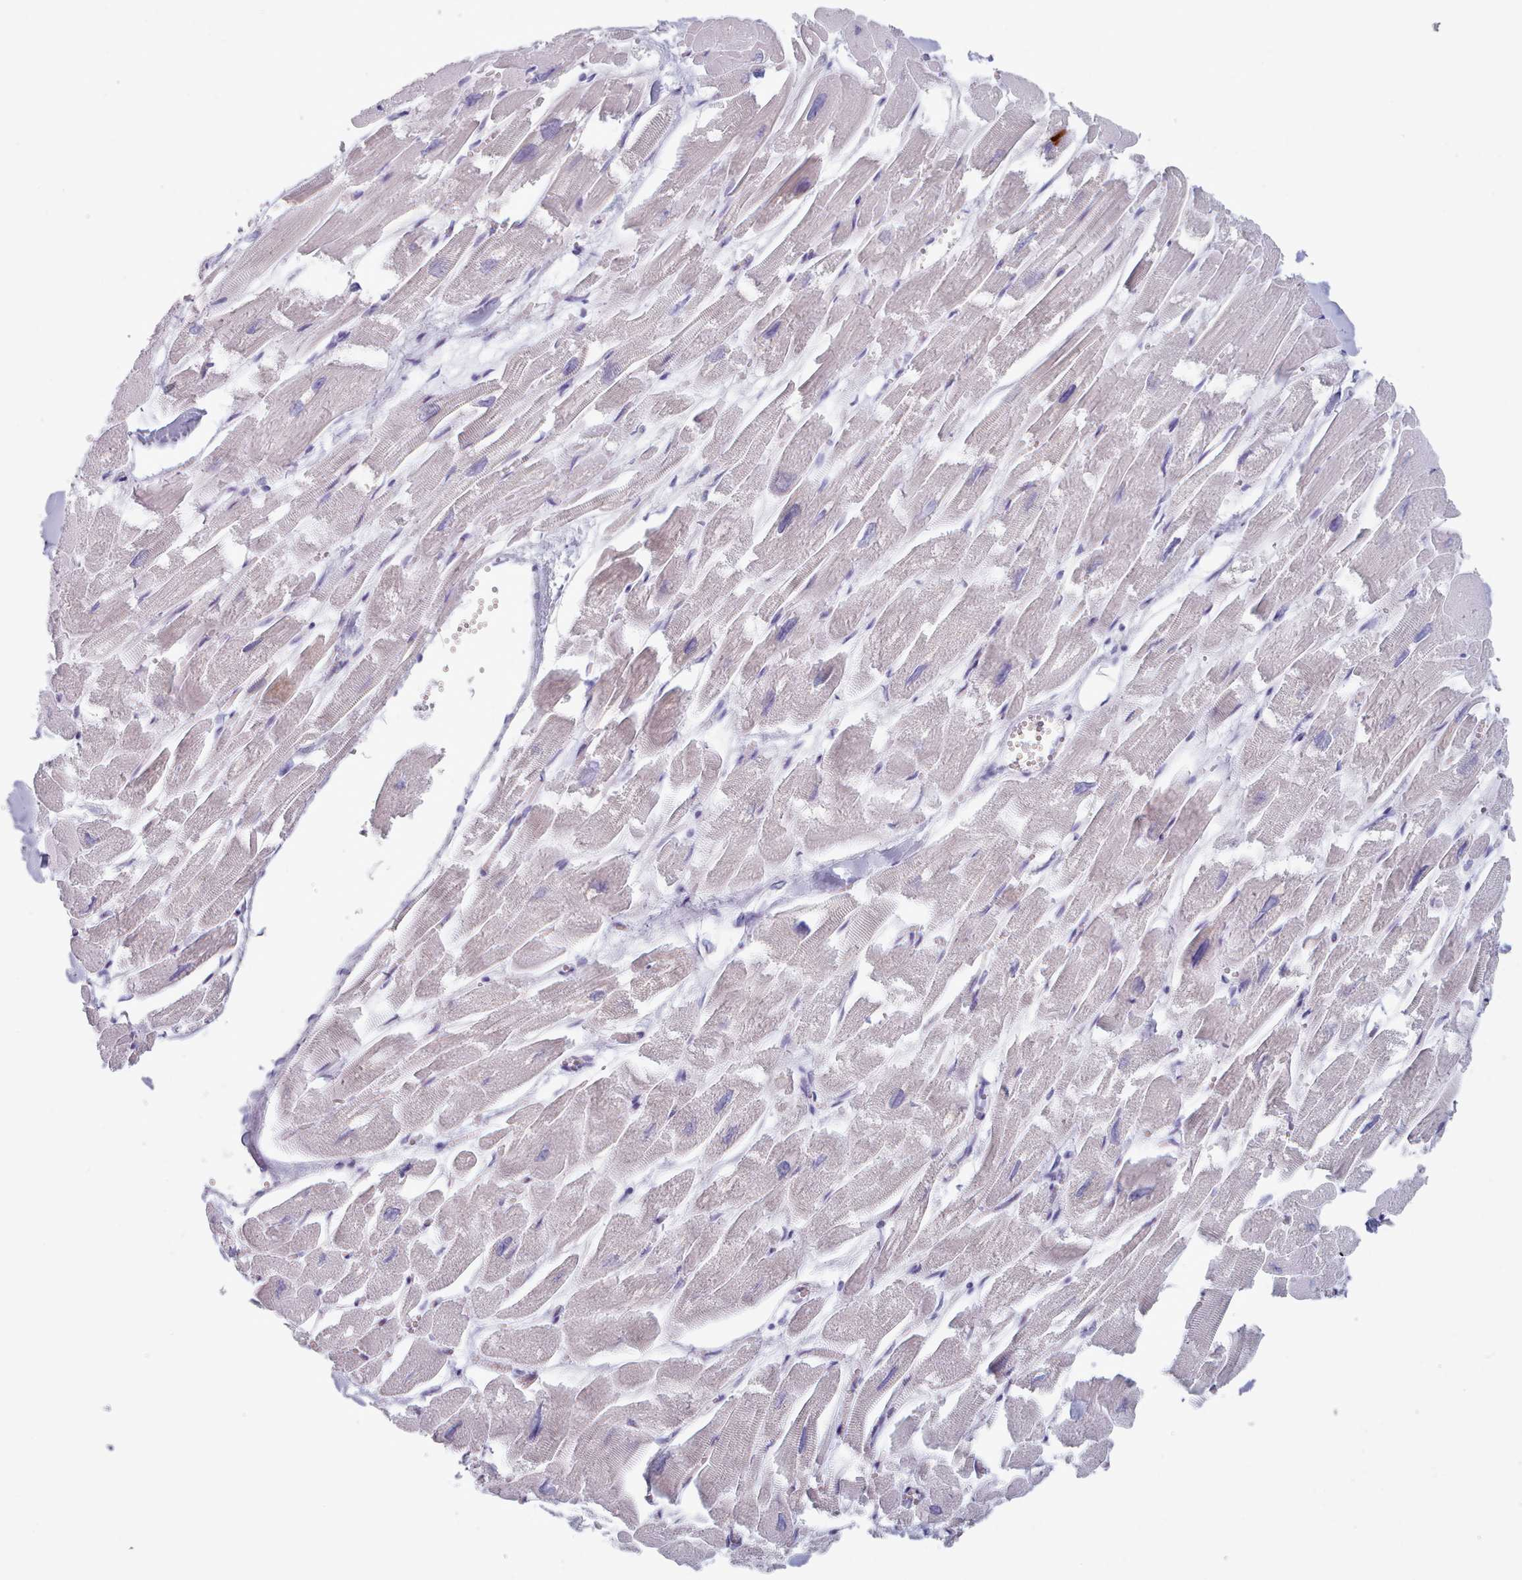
{"staining": {"intensity": "weak", "quantity": "<25%", "location": "cytoplasmic/membranous"}, "tissue": "heart muscle", "cell_type": "Cardiomyocytes", "image_type": "normal", "snomed": [{"axis": "morphology", "description": "Normal tissue, NOS"}, {"axis": "topography", "description": "Heart"}], "caption": "Immunohistochemical staining of normal human heart muscle exhibits no significant positivity in cardiomyocytes.", "gene": "HAO1", "patient": {"sex": "male", "age": 54}}